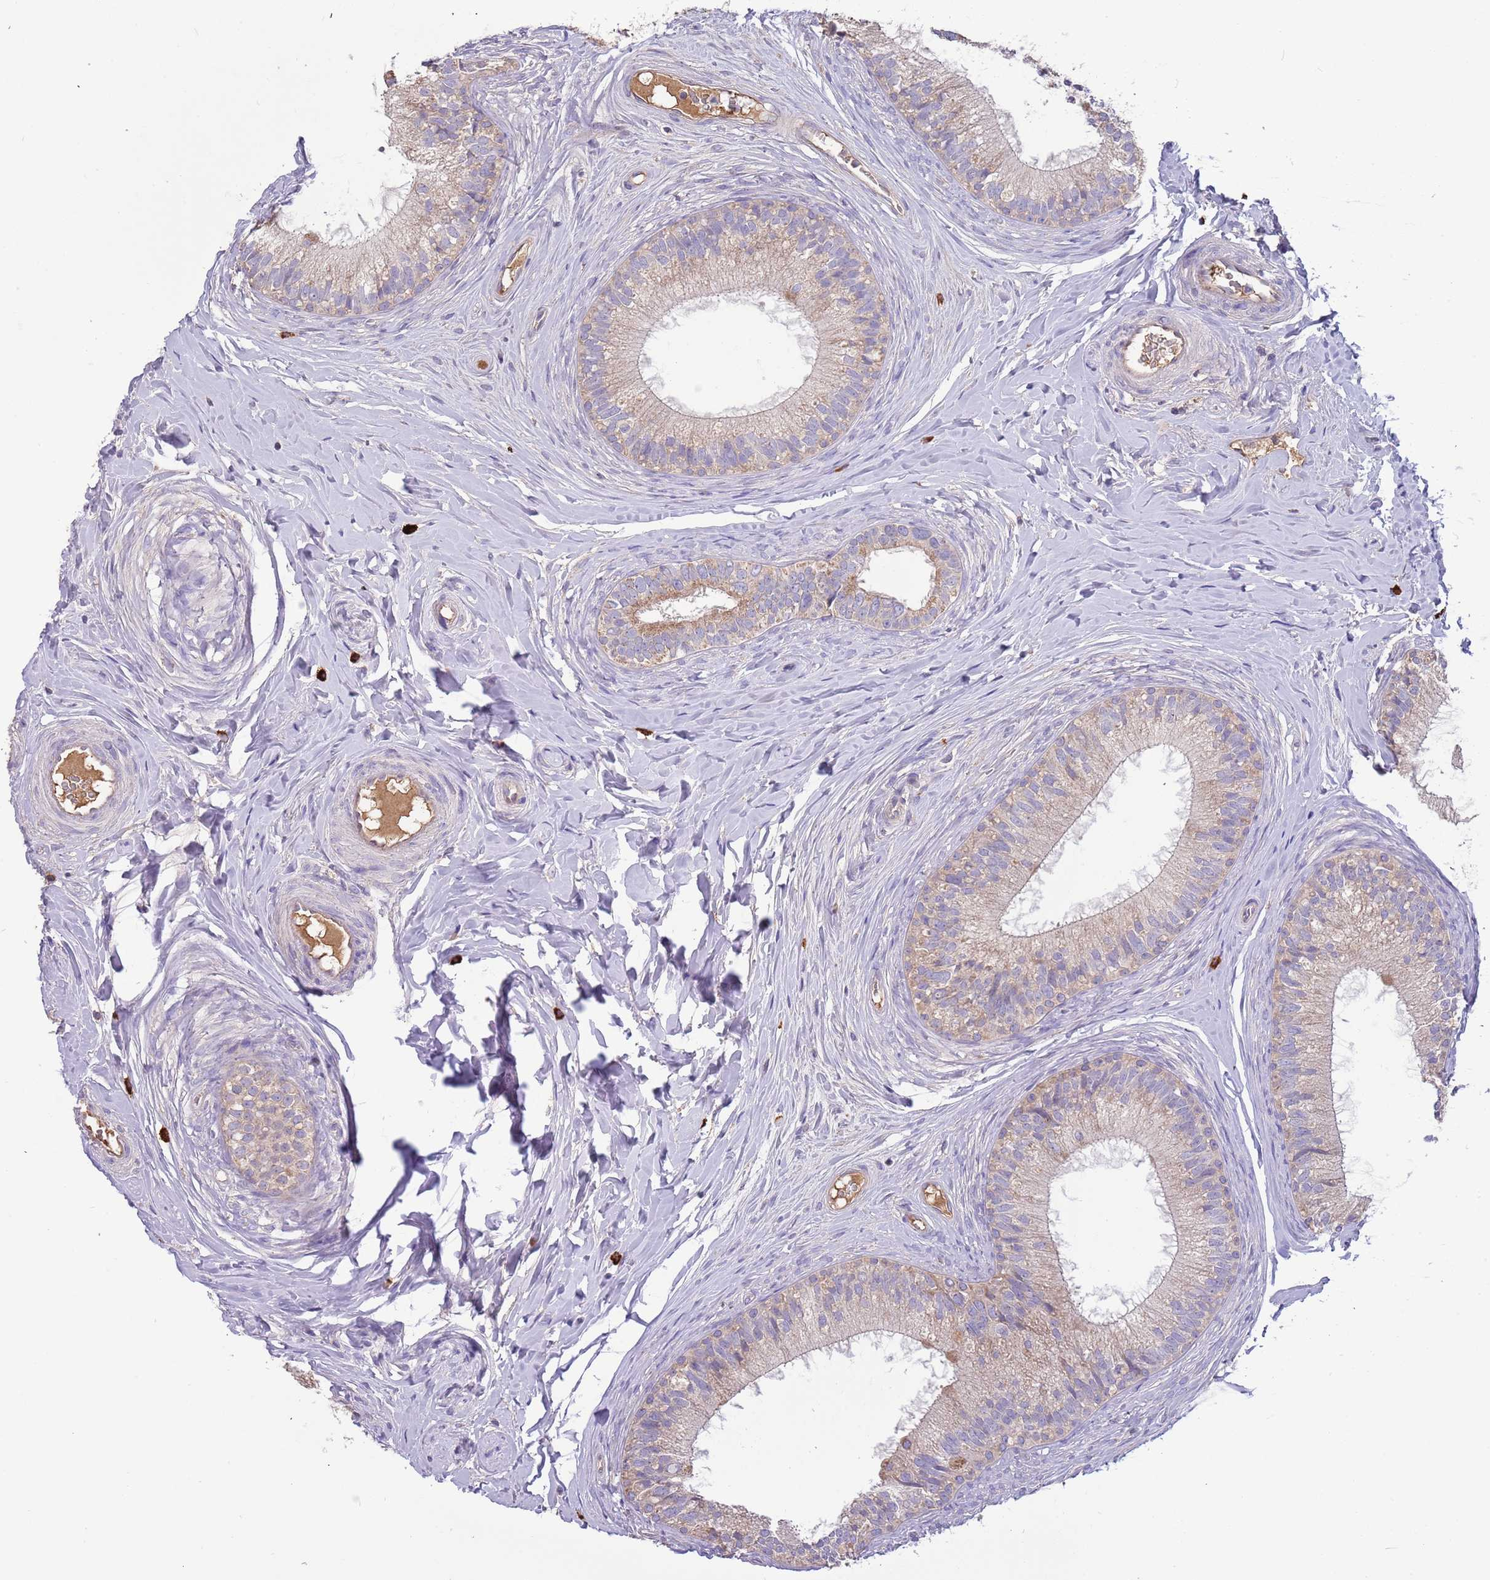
{"staining": {"intensity": "weak", "quantity": "25%-75%", "location": "cytoplasmic/membranous"}, "tissue": "epididymis", "cell_type": "Glandular cells", "image_type": "normal", "snomed": [{"axis": "morphology", "description": "Normal tissue, NOS"}, {"axis": "topography", "description": "Epididymis"}], "caption": "Epididymis stained with immunohistochemistry (IHC) exhibits weak cytoplasmic/membranous expression in approximately 25%-75% of glandular cells.", "gene": "TRMO", "patient": {"sex": "male", "age": 33}}